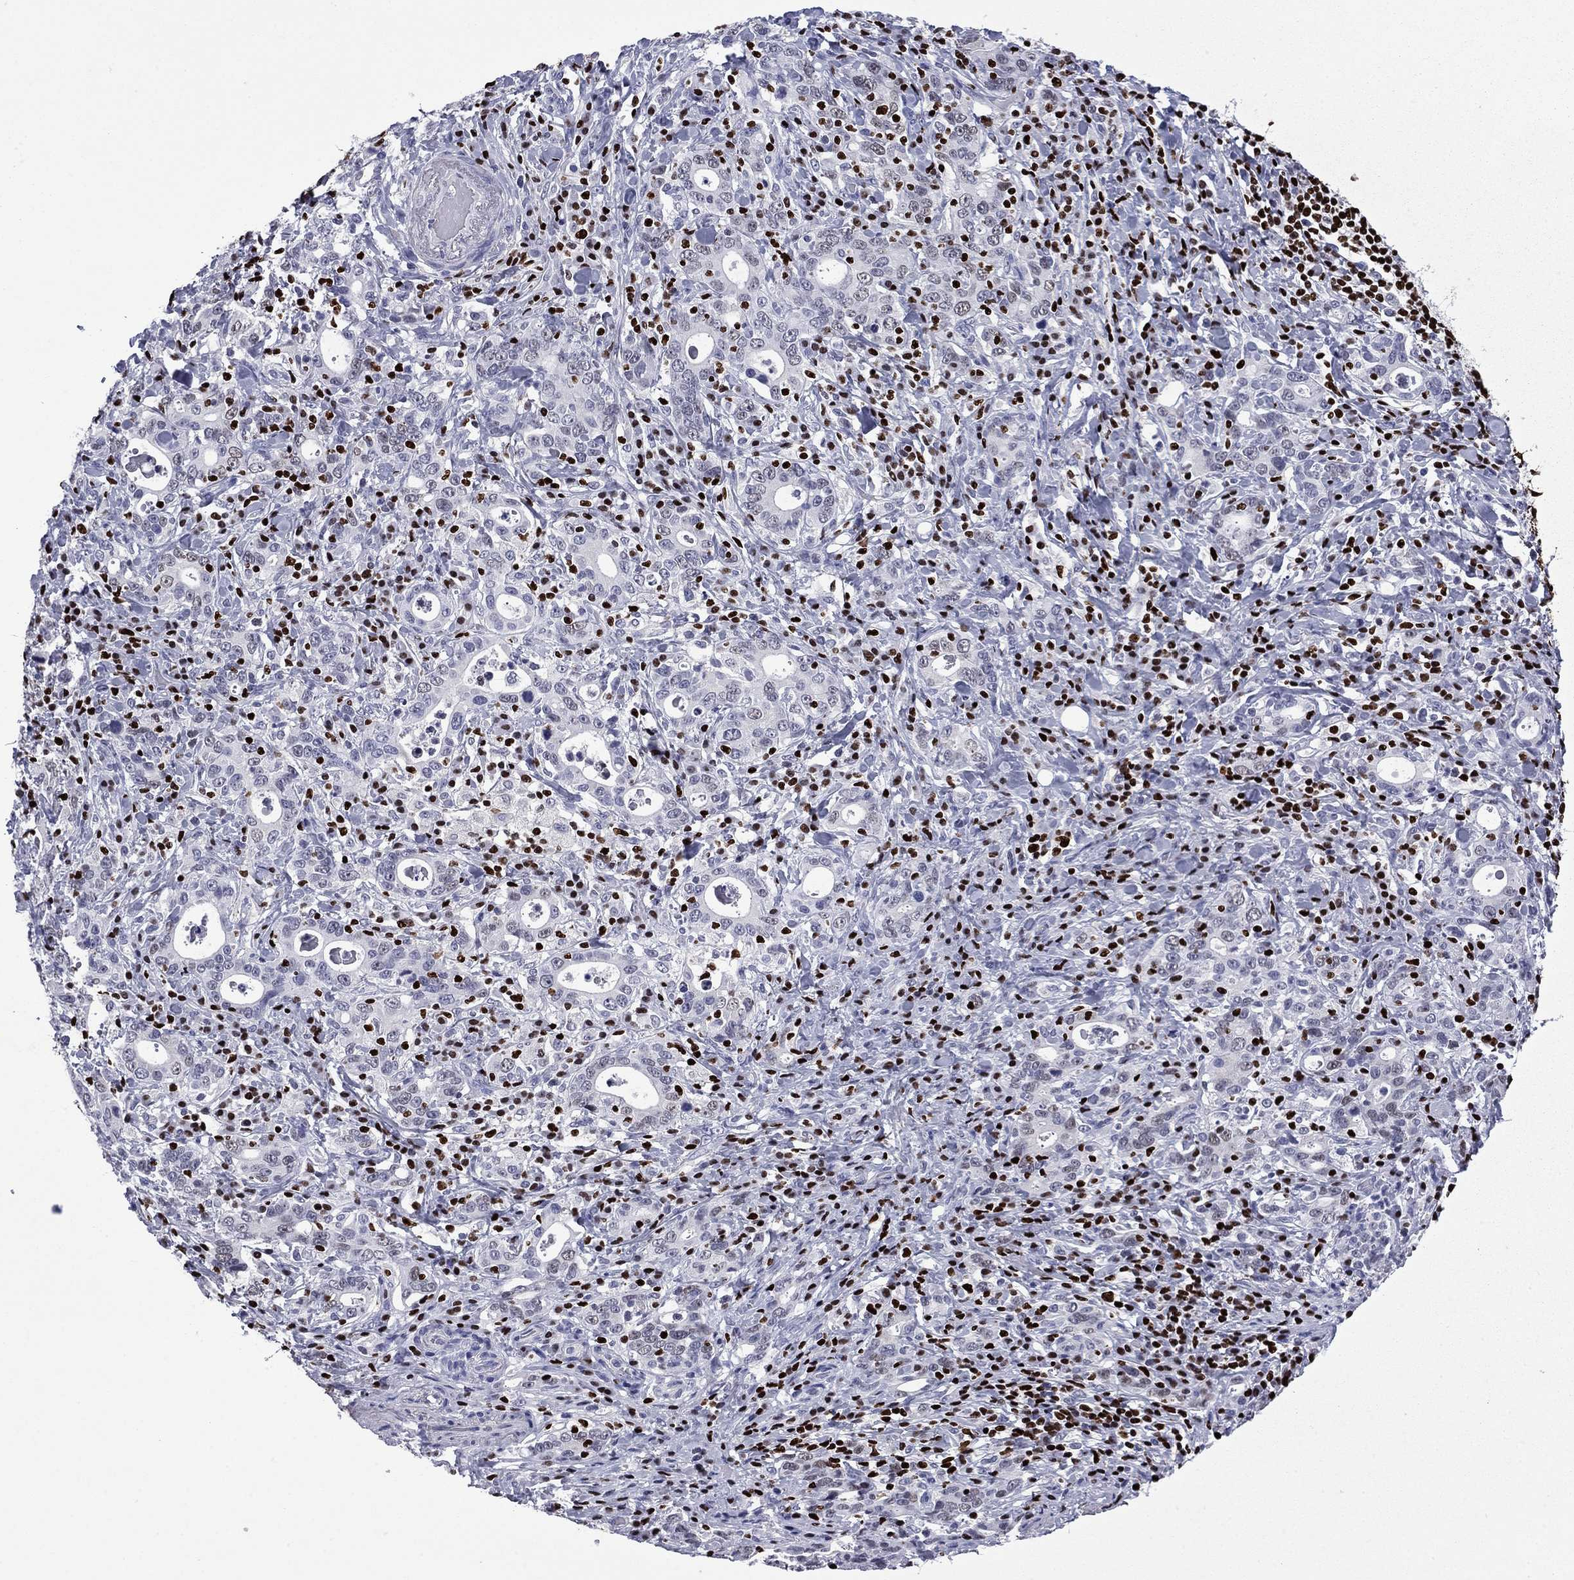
{"staining": {"intensity": "negative", "quantity": "none", "location": "none"}, "tissue": "stomach cancer", "cell_type": "Tumor cells", "image_type": "cancer", "snomed": [{"axis": "morphology", "description": "Adenocarcinoma, NOS"}, {"axis": "topography", "description": "Stomach"}], "caption": "DAB immunohistochemical staining of stomach cancer (adenocarcinoma) reveals no significant staining in tumor cells. The staining is performed using DAB (3,3'-diaminobenzidine) brown chromogen with nuclei counter-stained in using hematoxylin.", "gene": "IKZF3", "patient": {"sex": "male", "age": 79}}